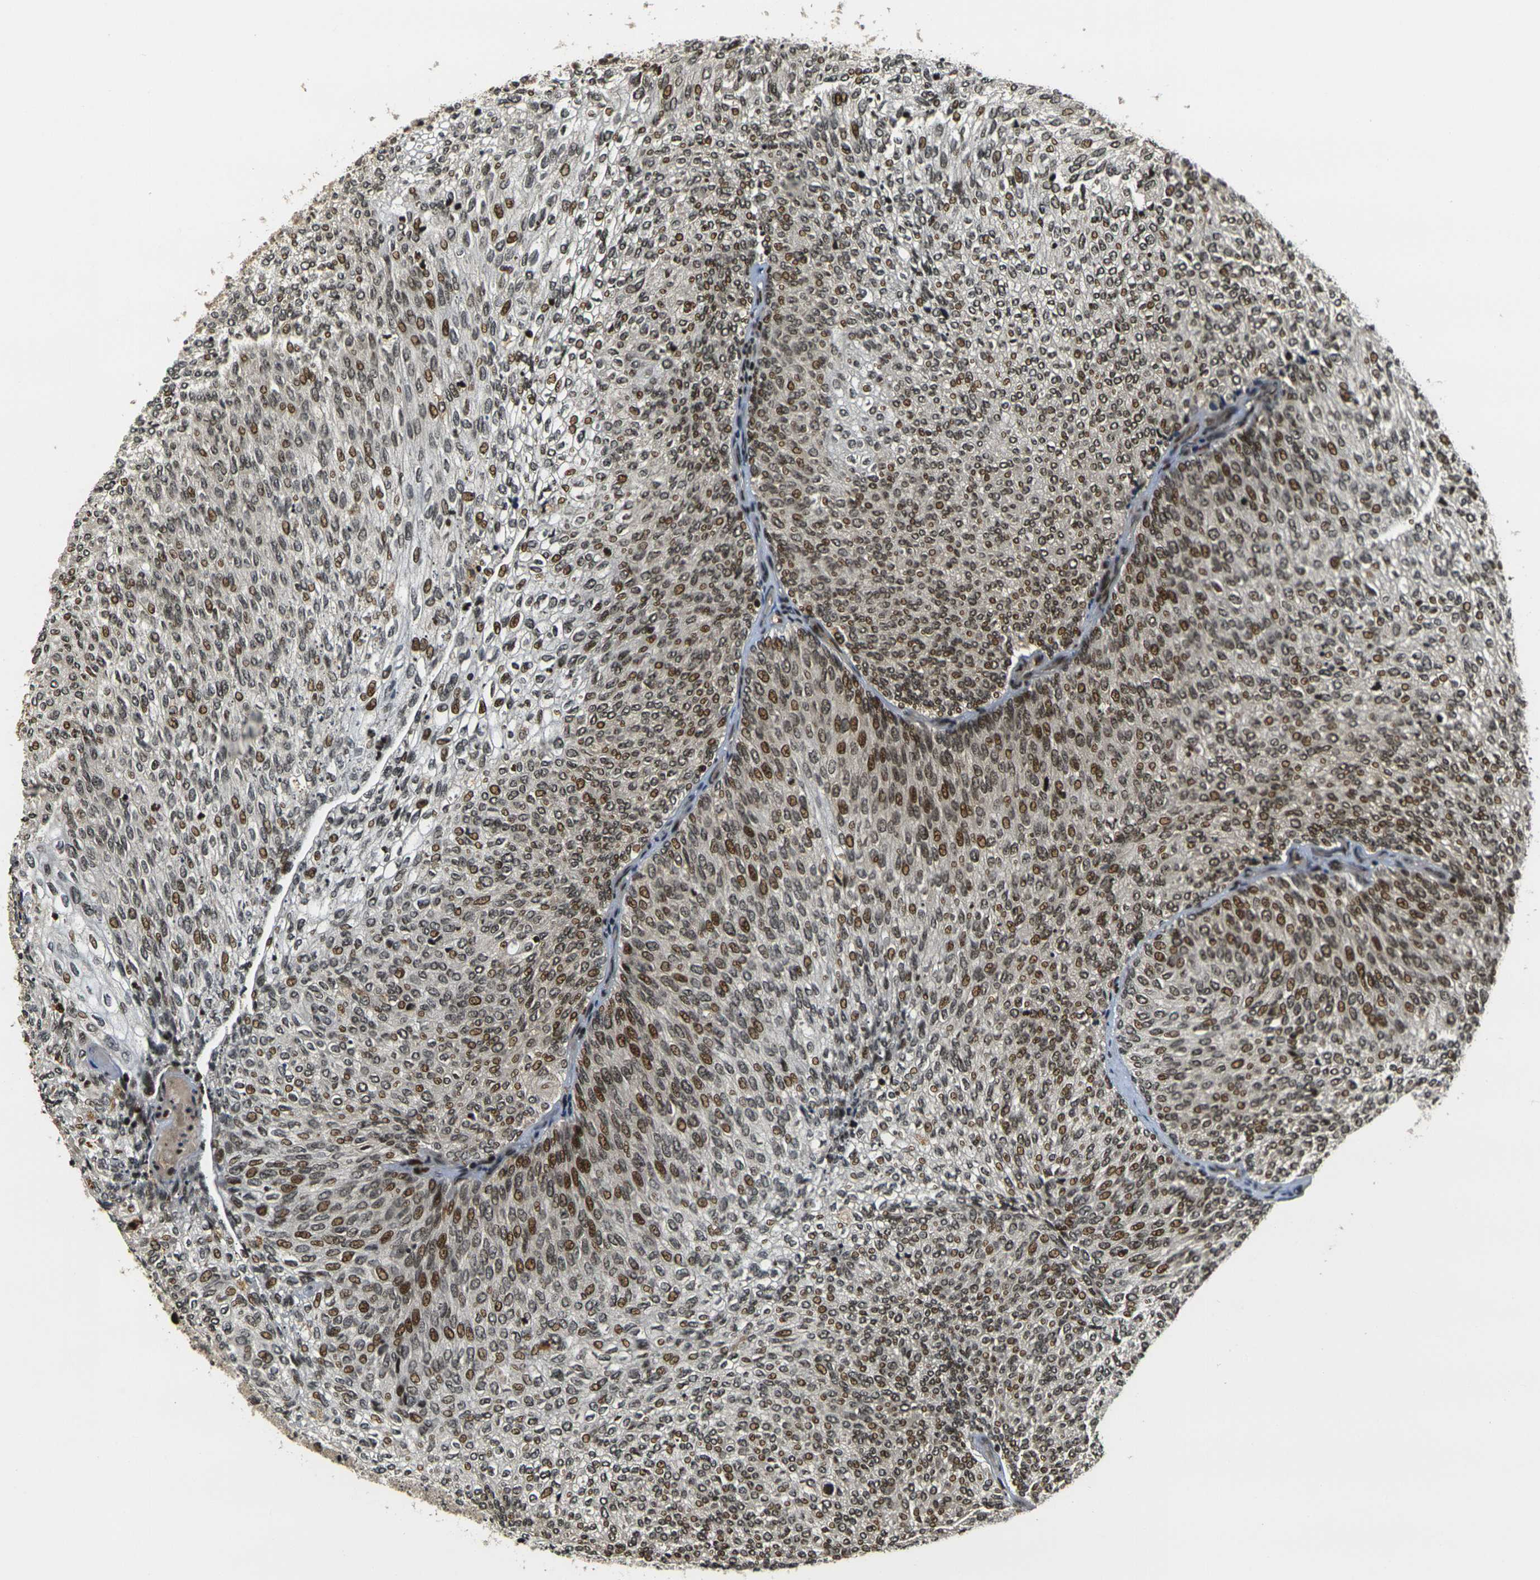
{"staining": {"intensity": "strong", "quantity": ">75%", "location": "cytoplasmic/membranous,nuclear"}, "tissue": "urothelial cancer", "cell_type": "Tumor cells", "image_type": "cancer", "snomed": [{"axis": "morphology", "description": "Urothelial carcinoma, Low grade"}, {"axis": "topography", "description": "Urinary bladder"}], "caption": "Urothelial cancer tissue shows strong cytoplasmic/membranous and nuclear expression in approximately >75% of tumor cells, visualized by immunohistochemistry.", "gene": "ACTL6A", "patient": {"sex": "female", "age": 79}}